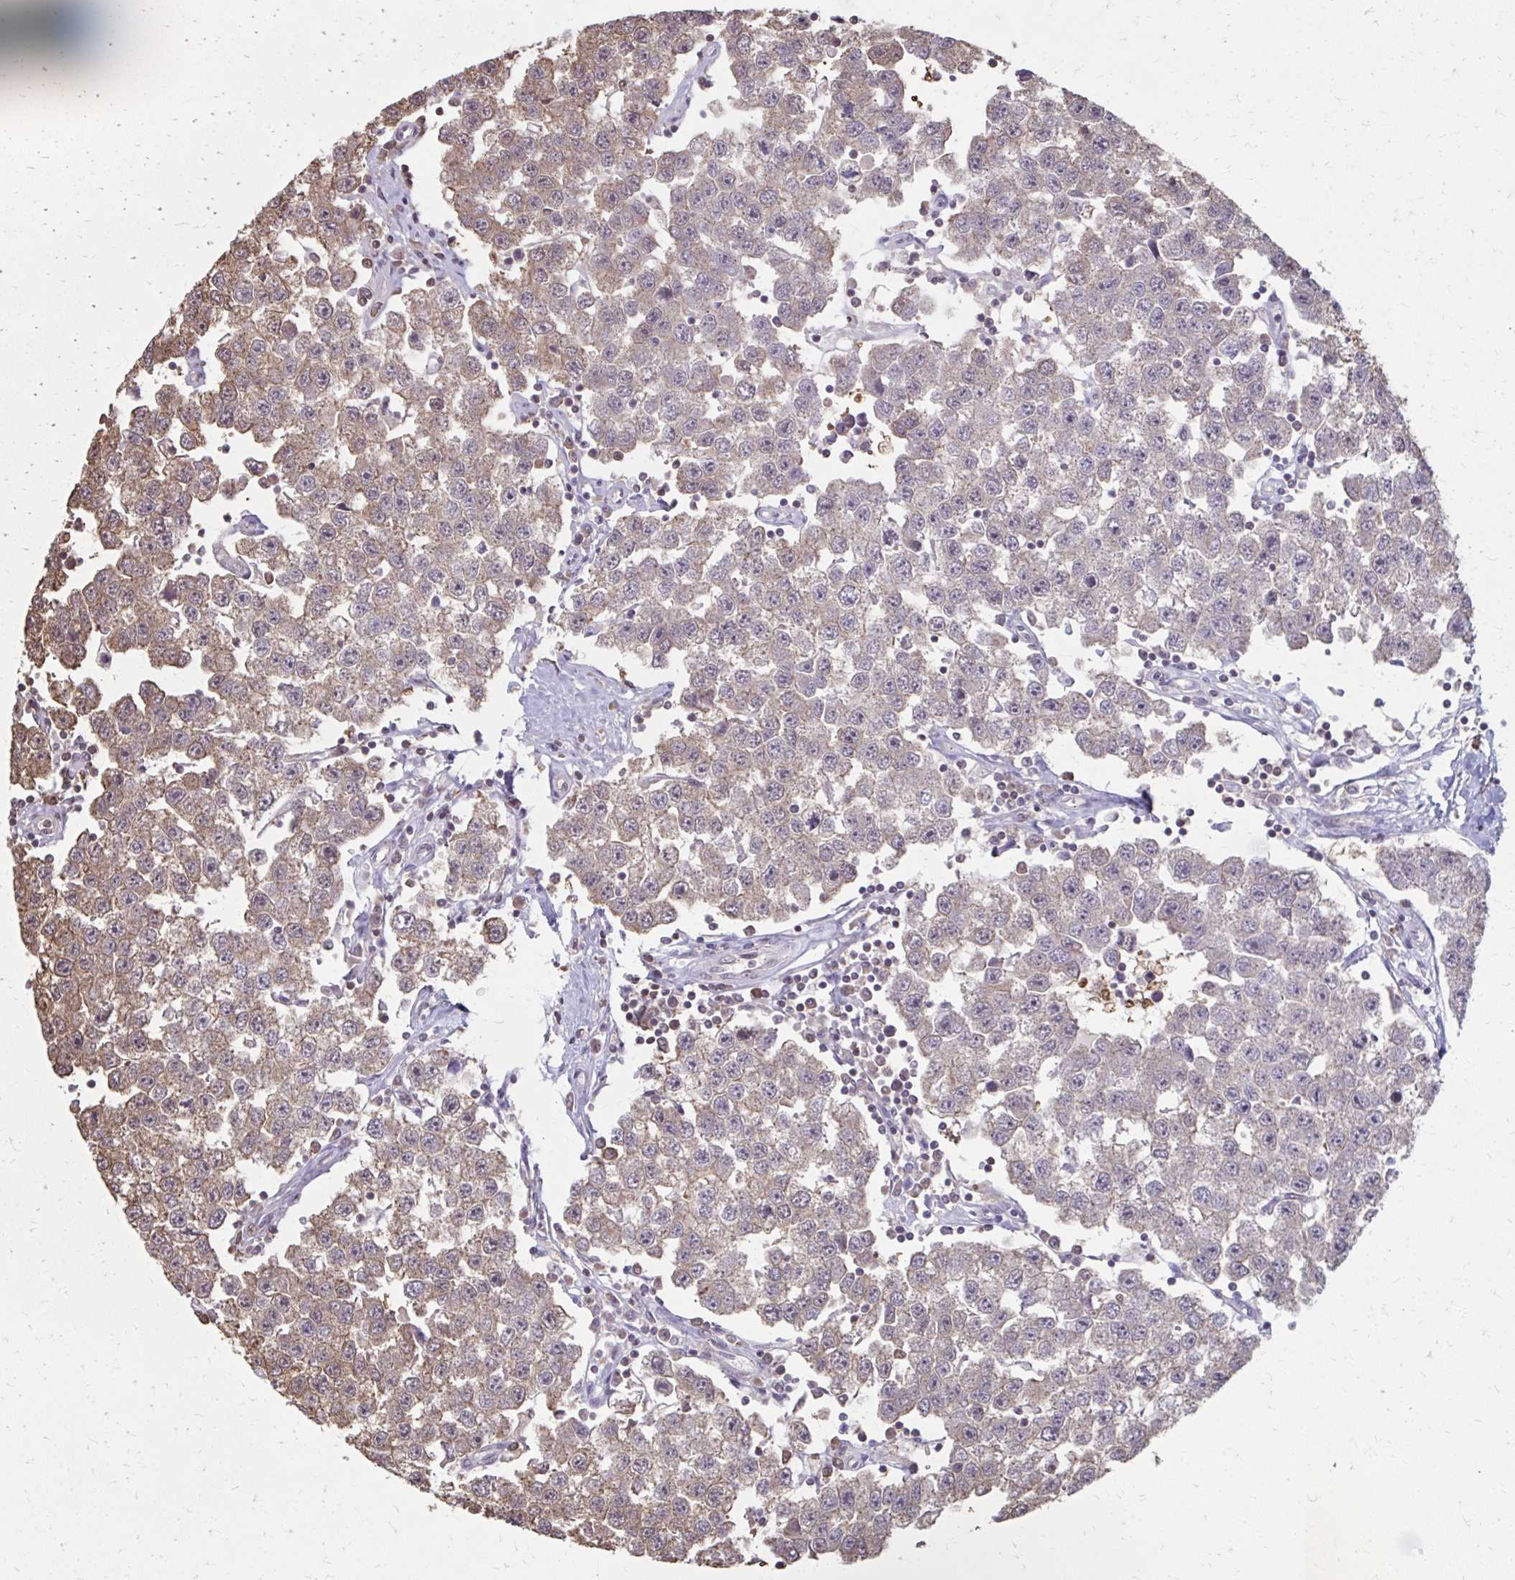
{"staining": {"intensity": "weak", "quantity": ">75%", "location": "cytoplasmic/membranous"}, "tissue": "testis cancer", "cell_type": "Tumor cells", "image_type": "cancer", "snomed": [{"axis": "morphology", "description": "Seminoma, NOS"}, {"axis": "topography", "description": "Testis"}], "caption": "Tumor cells show low levels of weak cytoplasmic/membranous expression in approximately >75% of cells in testis cancer.", "gene": "ING4", "patient": {"sex": "male", "age": 34}}